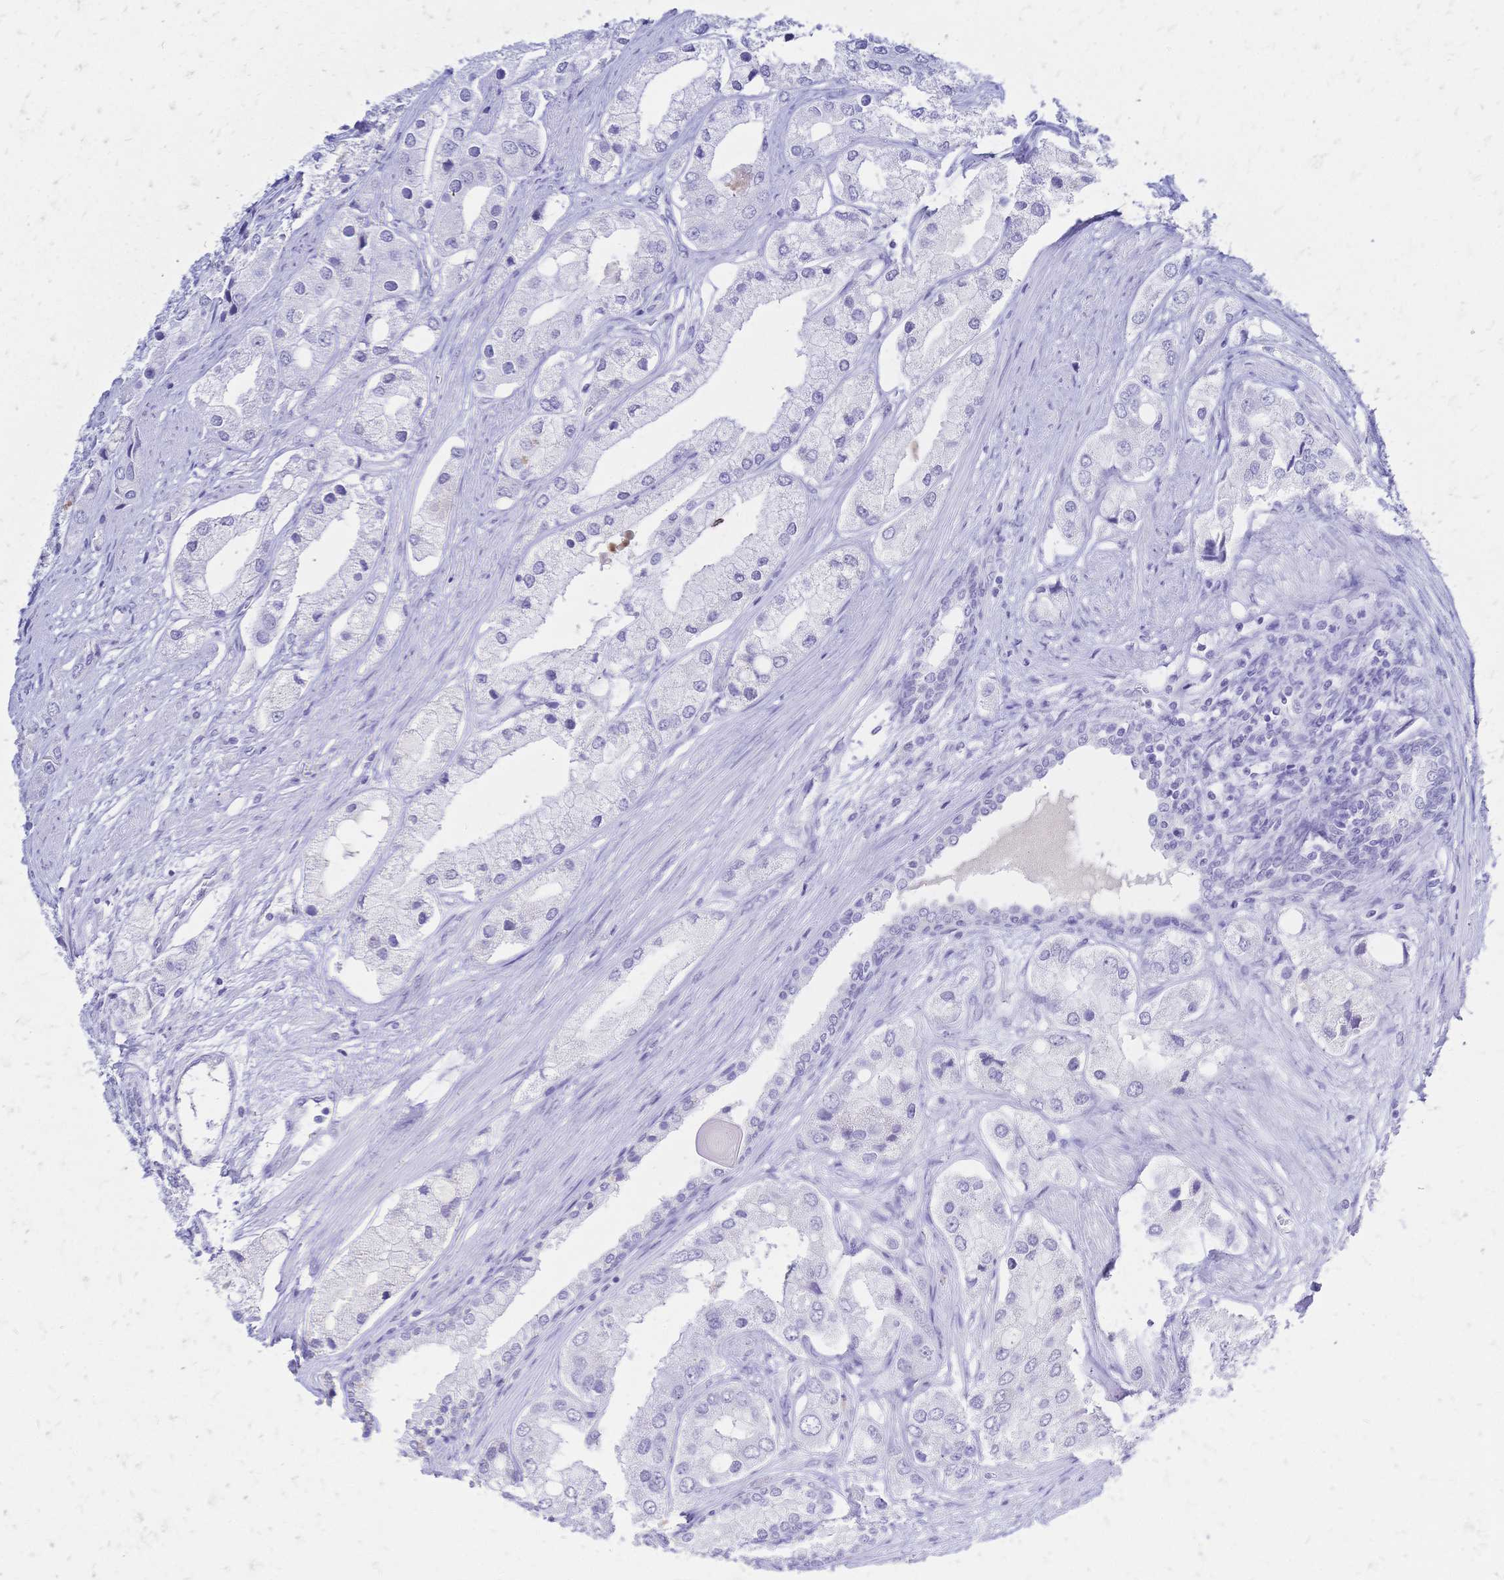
{"staining": {"intensity": "negative", "quantity": "none", "location": "none"}, "tissue": "prostate cancer", "cell_type": "Tumor cells", "image_type": "cancer", "snomed": [{"axis": "morphology", "description": "Adenocarcinoma, Low grade"}, {"axis": "topography", "description": "Prostate"}], "caption": "IHC photomicrograph of neoplastic tissue: adenocarcinoma (low-grade) (prostate) stained with DAB exhibits no significant protein positivity in tumor cells.", "gene": "FA2H", "patient": {"sex": "male", "age": 69}}